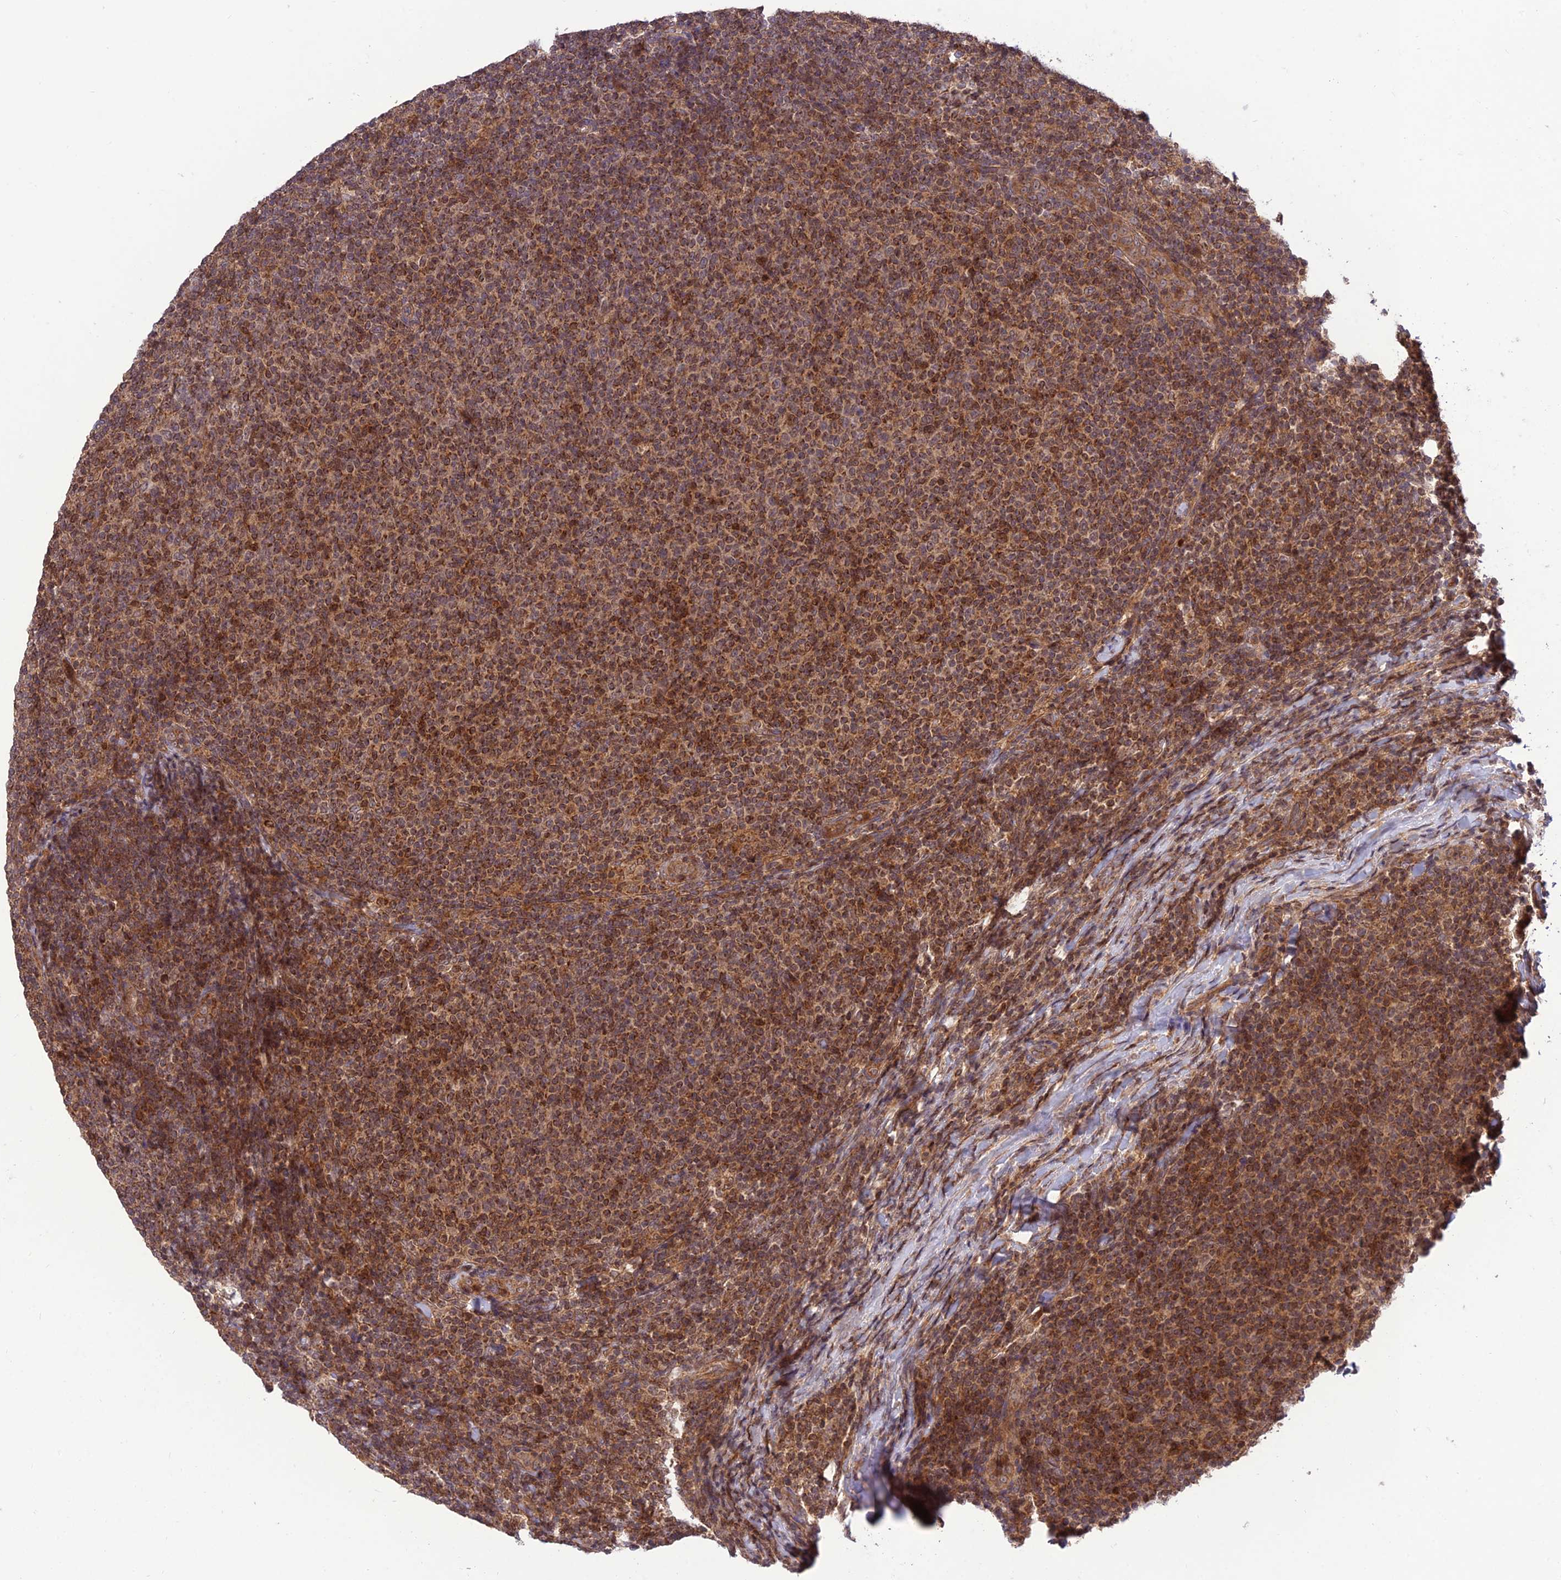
{"staining": {"intensity": "moderate", "quantity": ">75%", "location": "cytoplasmic/membranous"}, "tissue": "lymphoma", "cell_type": "Tumor cells", "image_type": "cancer", "snomed": [{"axis": "morphology", "description": "Malignant lymphoma, non-Hodgkin's type, Low grade"}, {"axis": "topography", "description": "Lymph node"}], "caption": "DAB (3,3'-diaminobenzidine) immunohistochemical staining of human low-grade malignant lymphoma, non-Hodgkin's type displays moderate cytoplasmic/membranous protein positivity in approximately >75% of tumor cells. (DAB IHC, brown staining for protein, blue staining for nuclei).", "gene": "NDUFC1", "patient": {"sex": "male", "age": 66}}